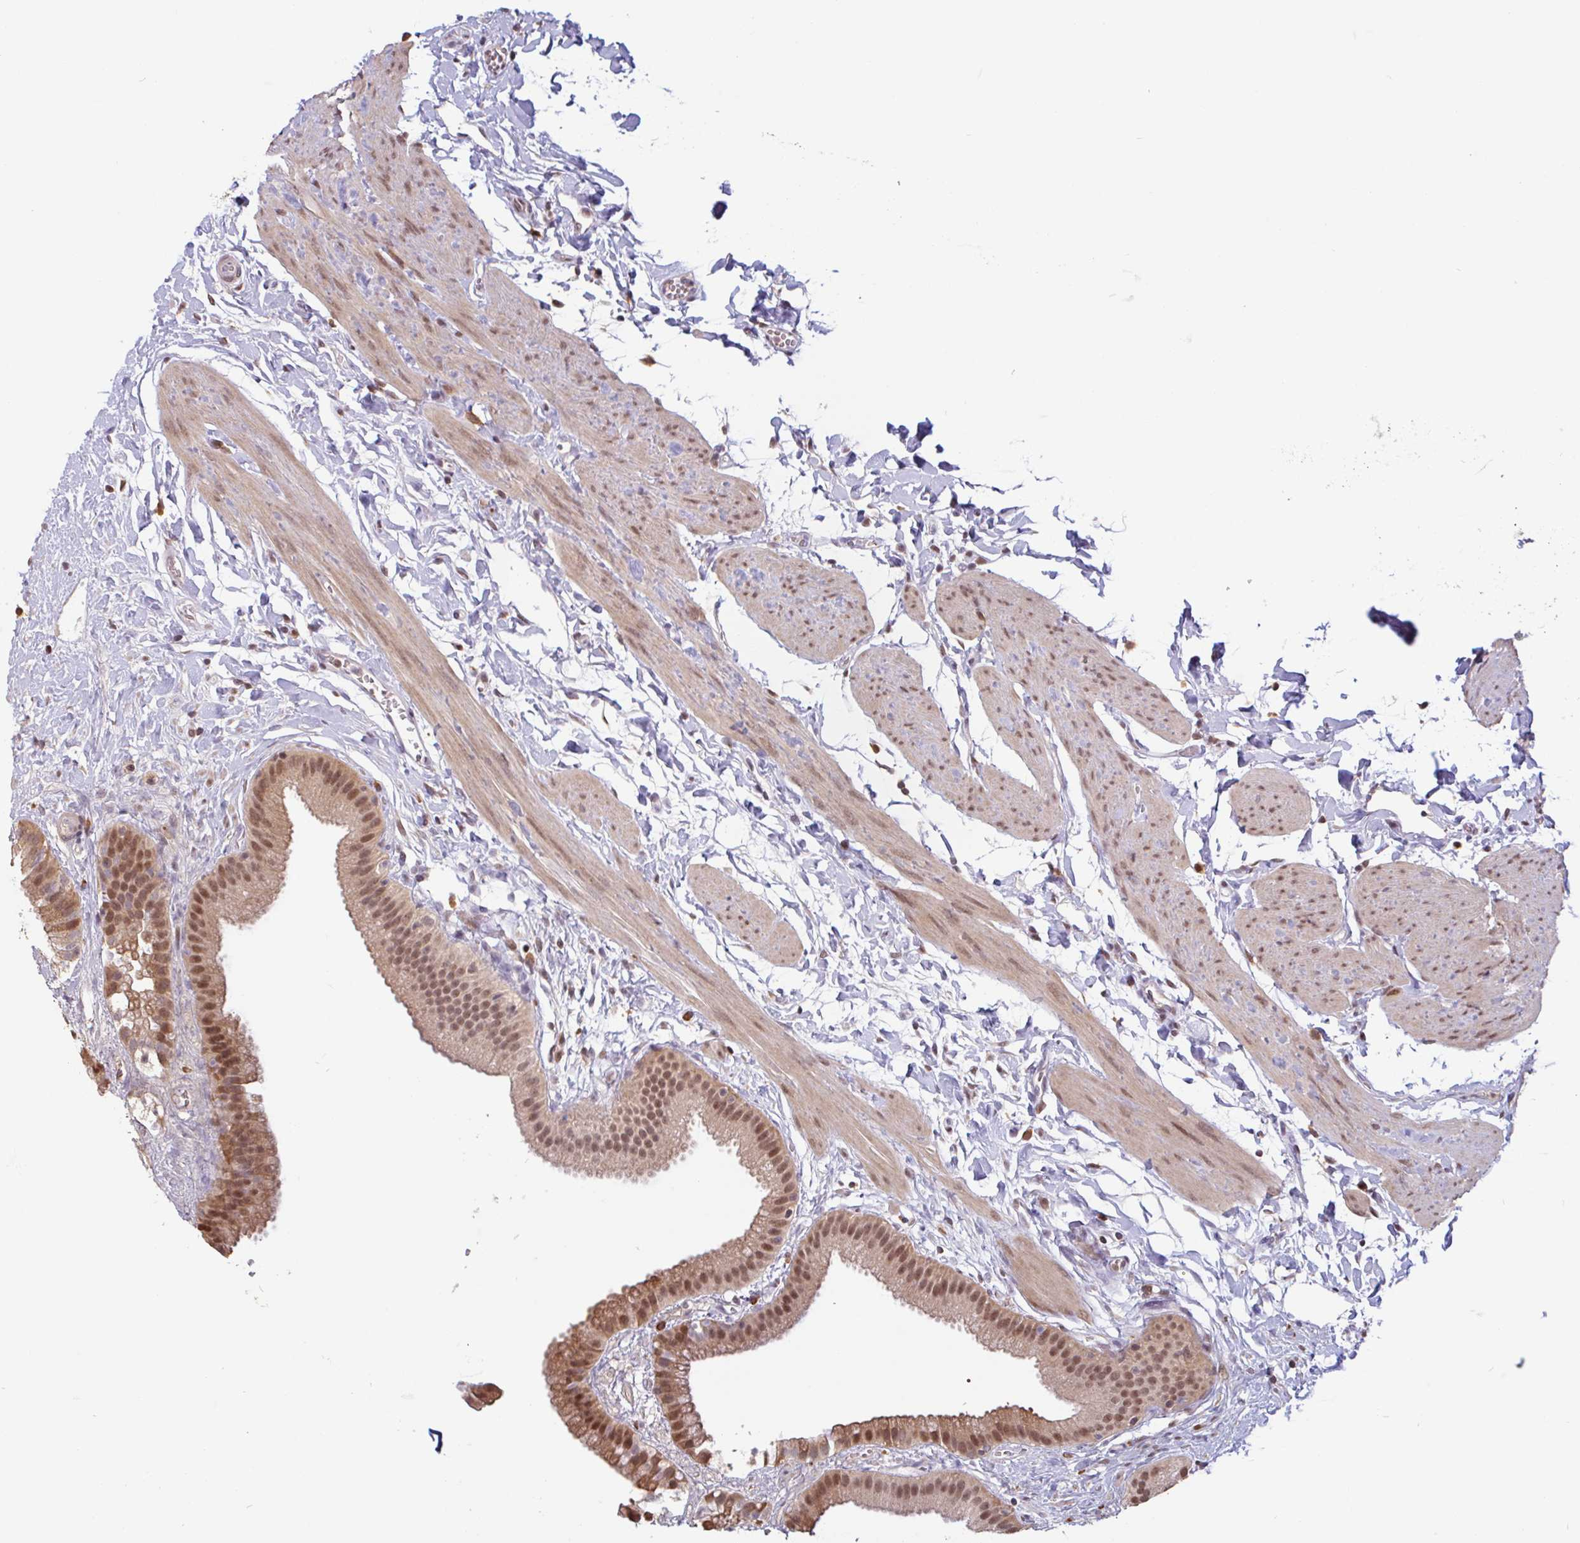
{"staining": {"intensity": "moderate", "quantity": ">75%", "location": "nuclear"}, "tissue": "gallbladder", "cell_type": "Glandular cells", "image_type": "normal", "snomed": [{"axis": "morphology", "description": "Normal tissue, NOS"}, {"axis": "topography", "description": "Gallbladder"}], "caption": "A photomicrograph showing moderate nuclear expression in about >75% of glandular cells in unremarkable gallbladder, as visualized by brown immunohistochemical staining.", "gene": "DR1", "patient": {"sex": "female", "age": 63}}